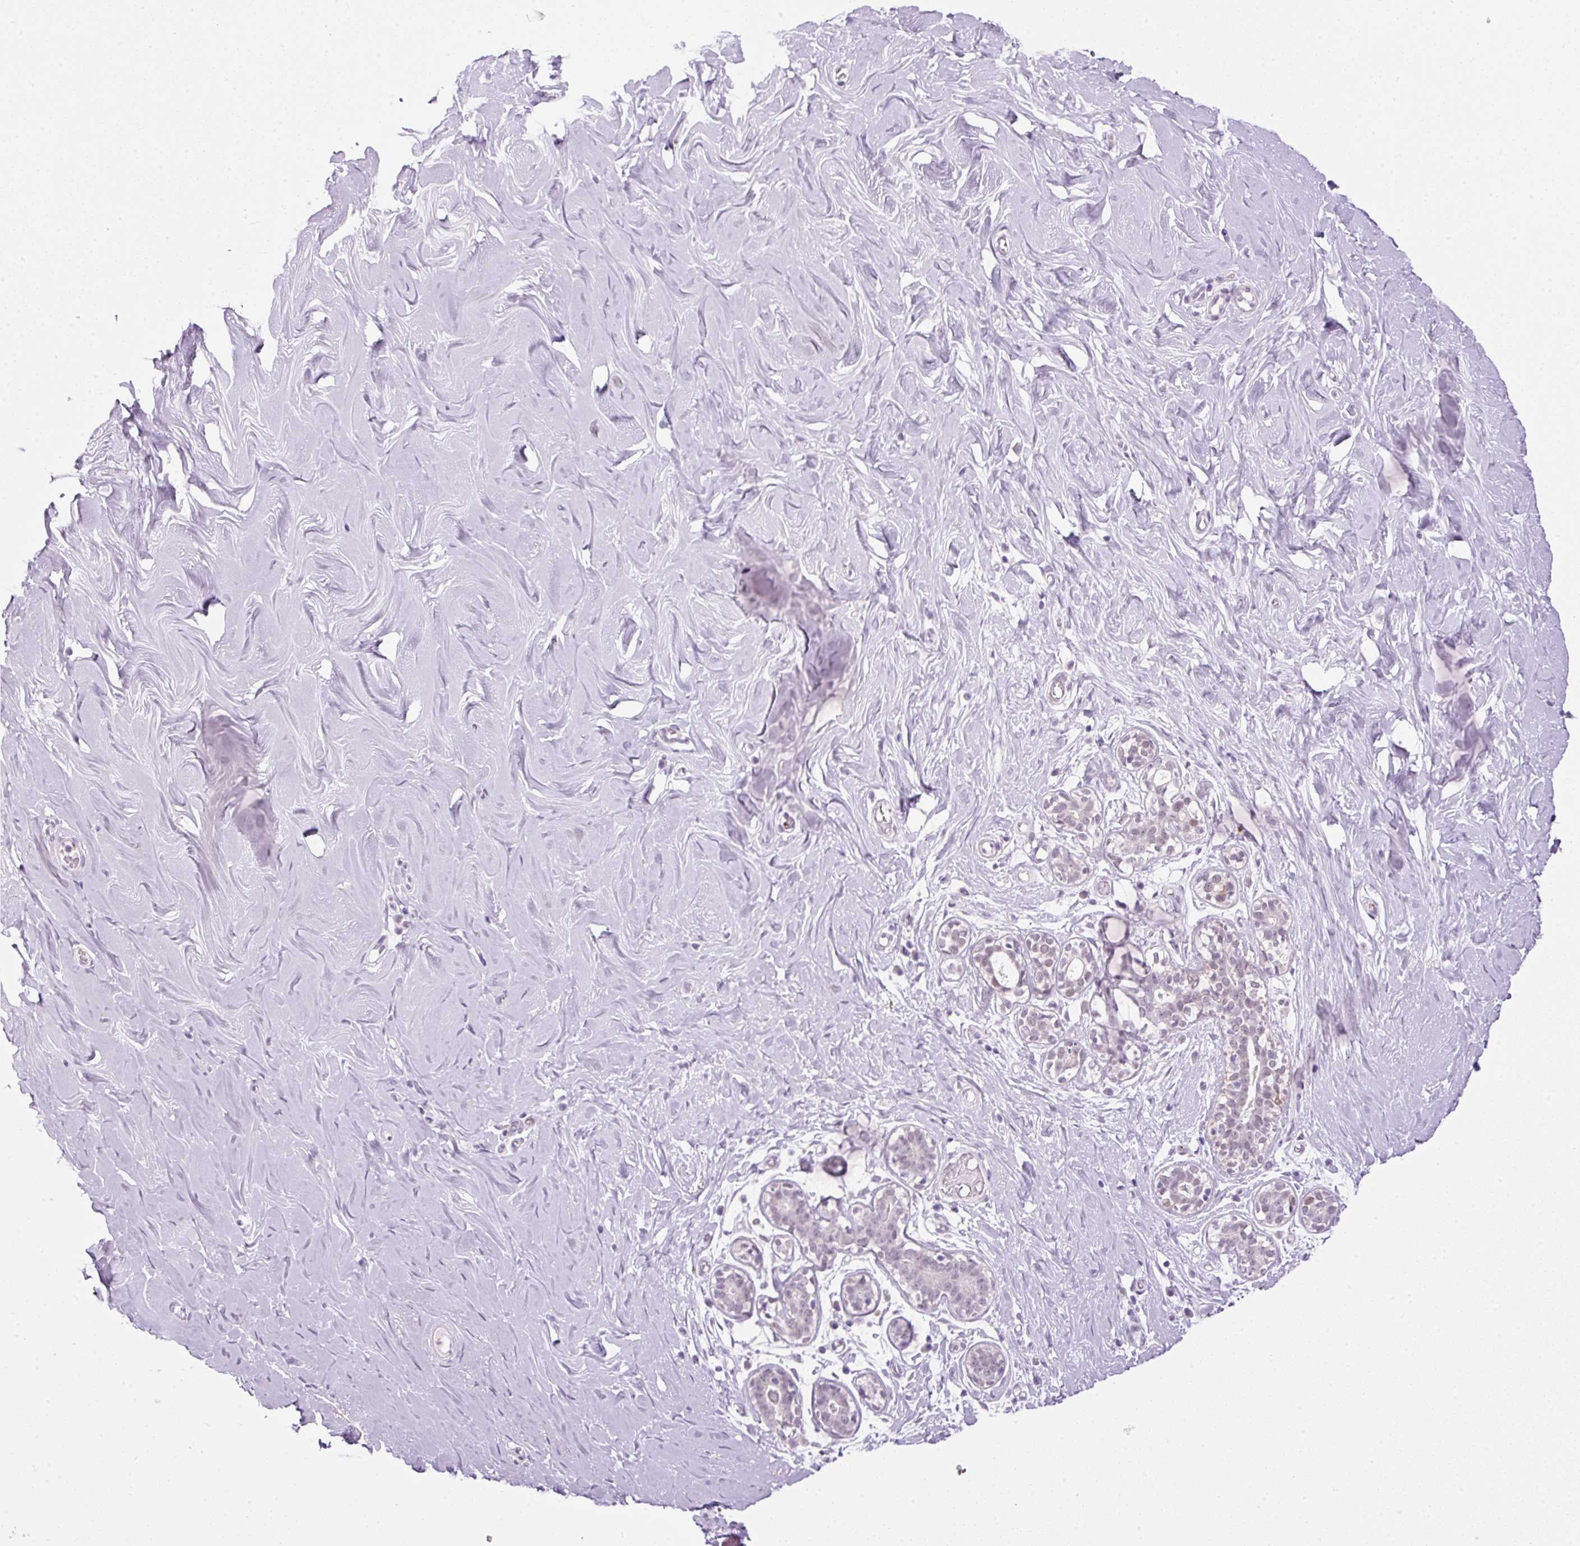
{"staining": {"intensity": "negative", "quantity": "none", "location": "none"}, "tissue": "breast", "cell_type": "Adipocytes", "image_type": "normal", "snomed": [{"axis": "morphology", "description": "Normal tissue, NOS"}, {"axis": "topography", "description": "Breast"}], "caption": "Protein analysis of normal breast displays no significant positivity in adipocytes.", "gene": "SRC", "patient": {"sex": "female", "age": 27}}